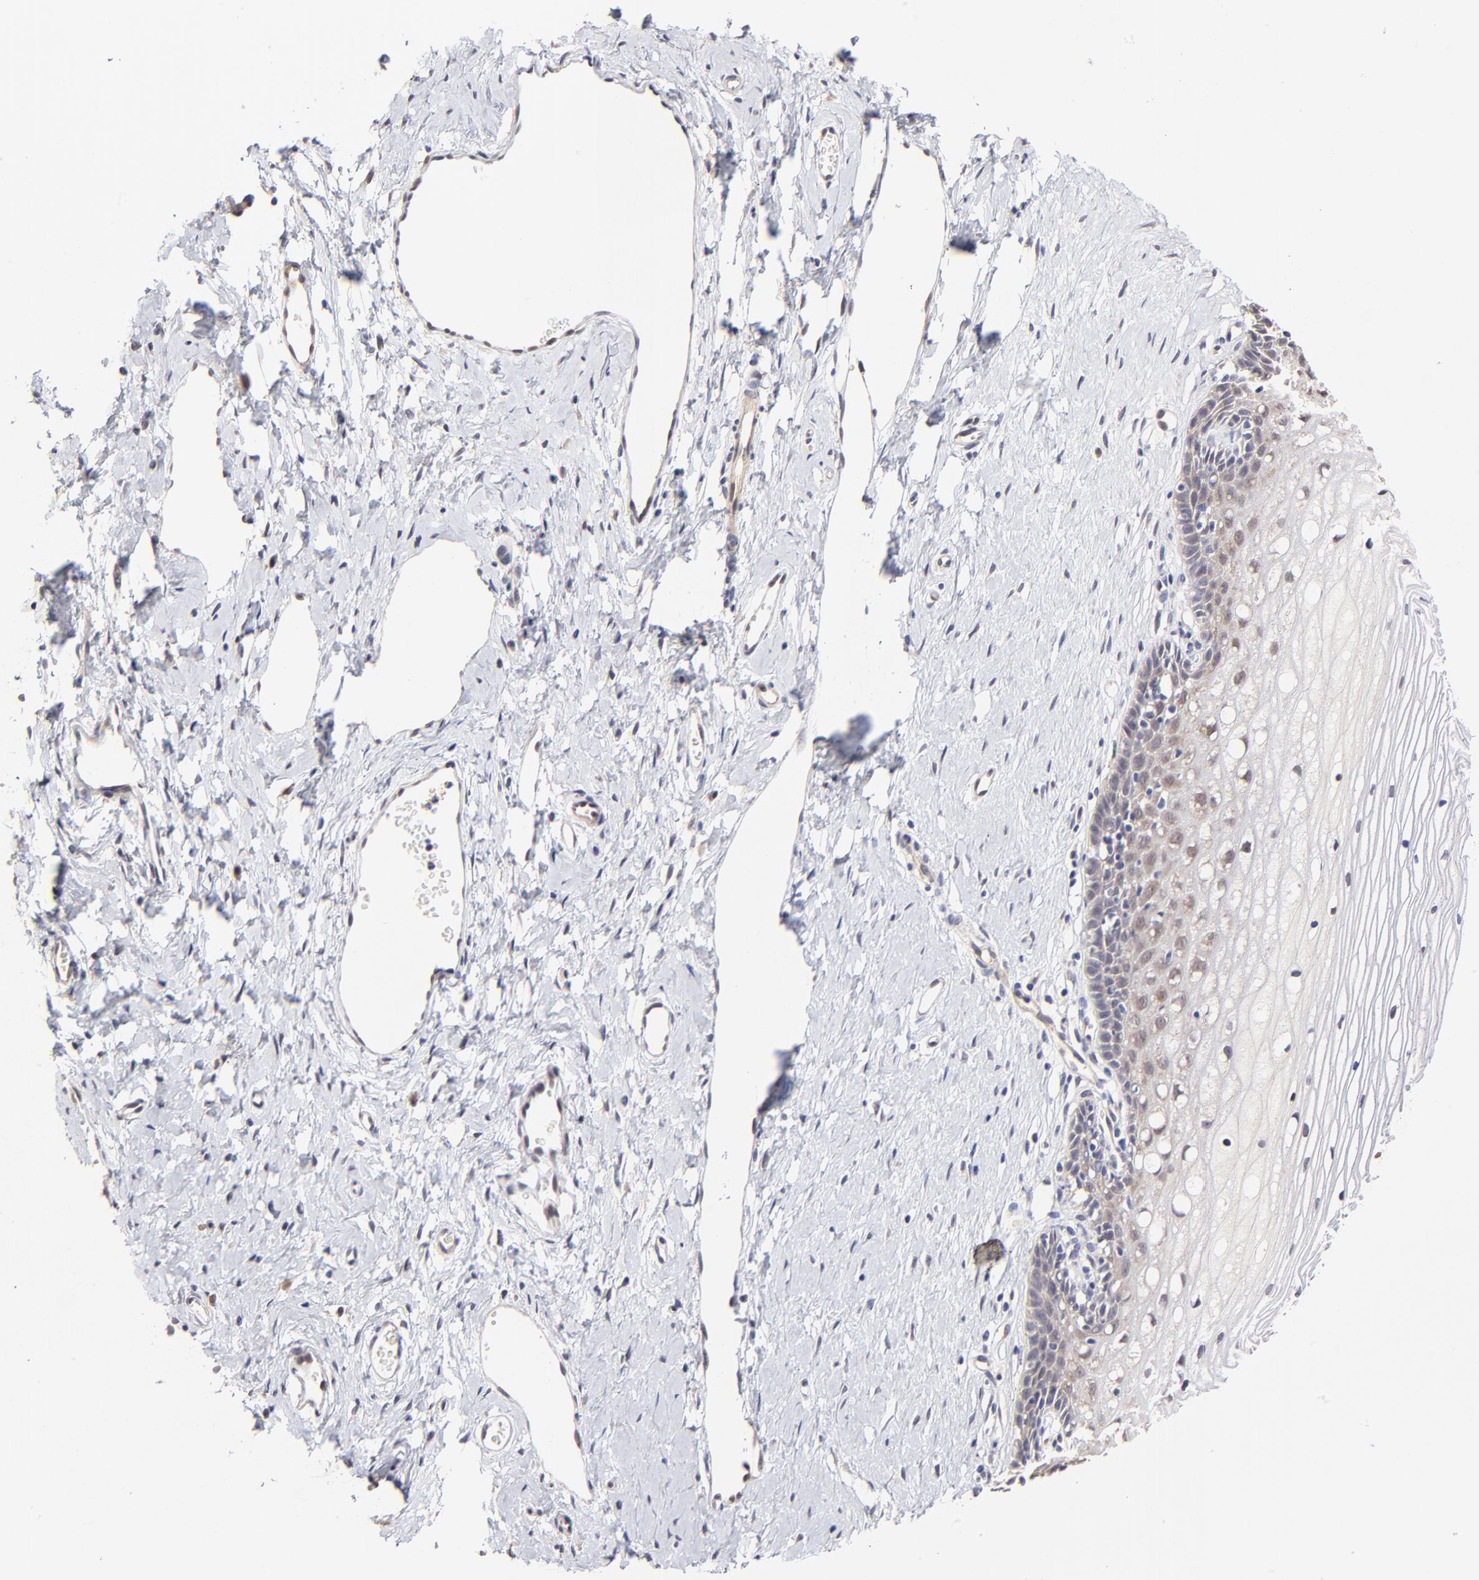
{"staining": {"intensity": "weak", "quantity": ">75%", "location": "cytoplasmic/membranous"}, "tissue": "cervix", "cell_type": "Glandular cells", "image_type": "normal", "snomed": [{"axis": "morphology", "description": "Normal tissue, NOS"}, {"axis": "topography", "description": "Cervix"}], "caption": "The immunohistochemical stain labels weak cytoplasmic/membranous staining in glandular cells of normal cervix. Nuclei are stained in blue.", "gene": "ZNF10", "patient": {"sex": "female", "age": 40}}